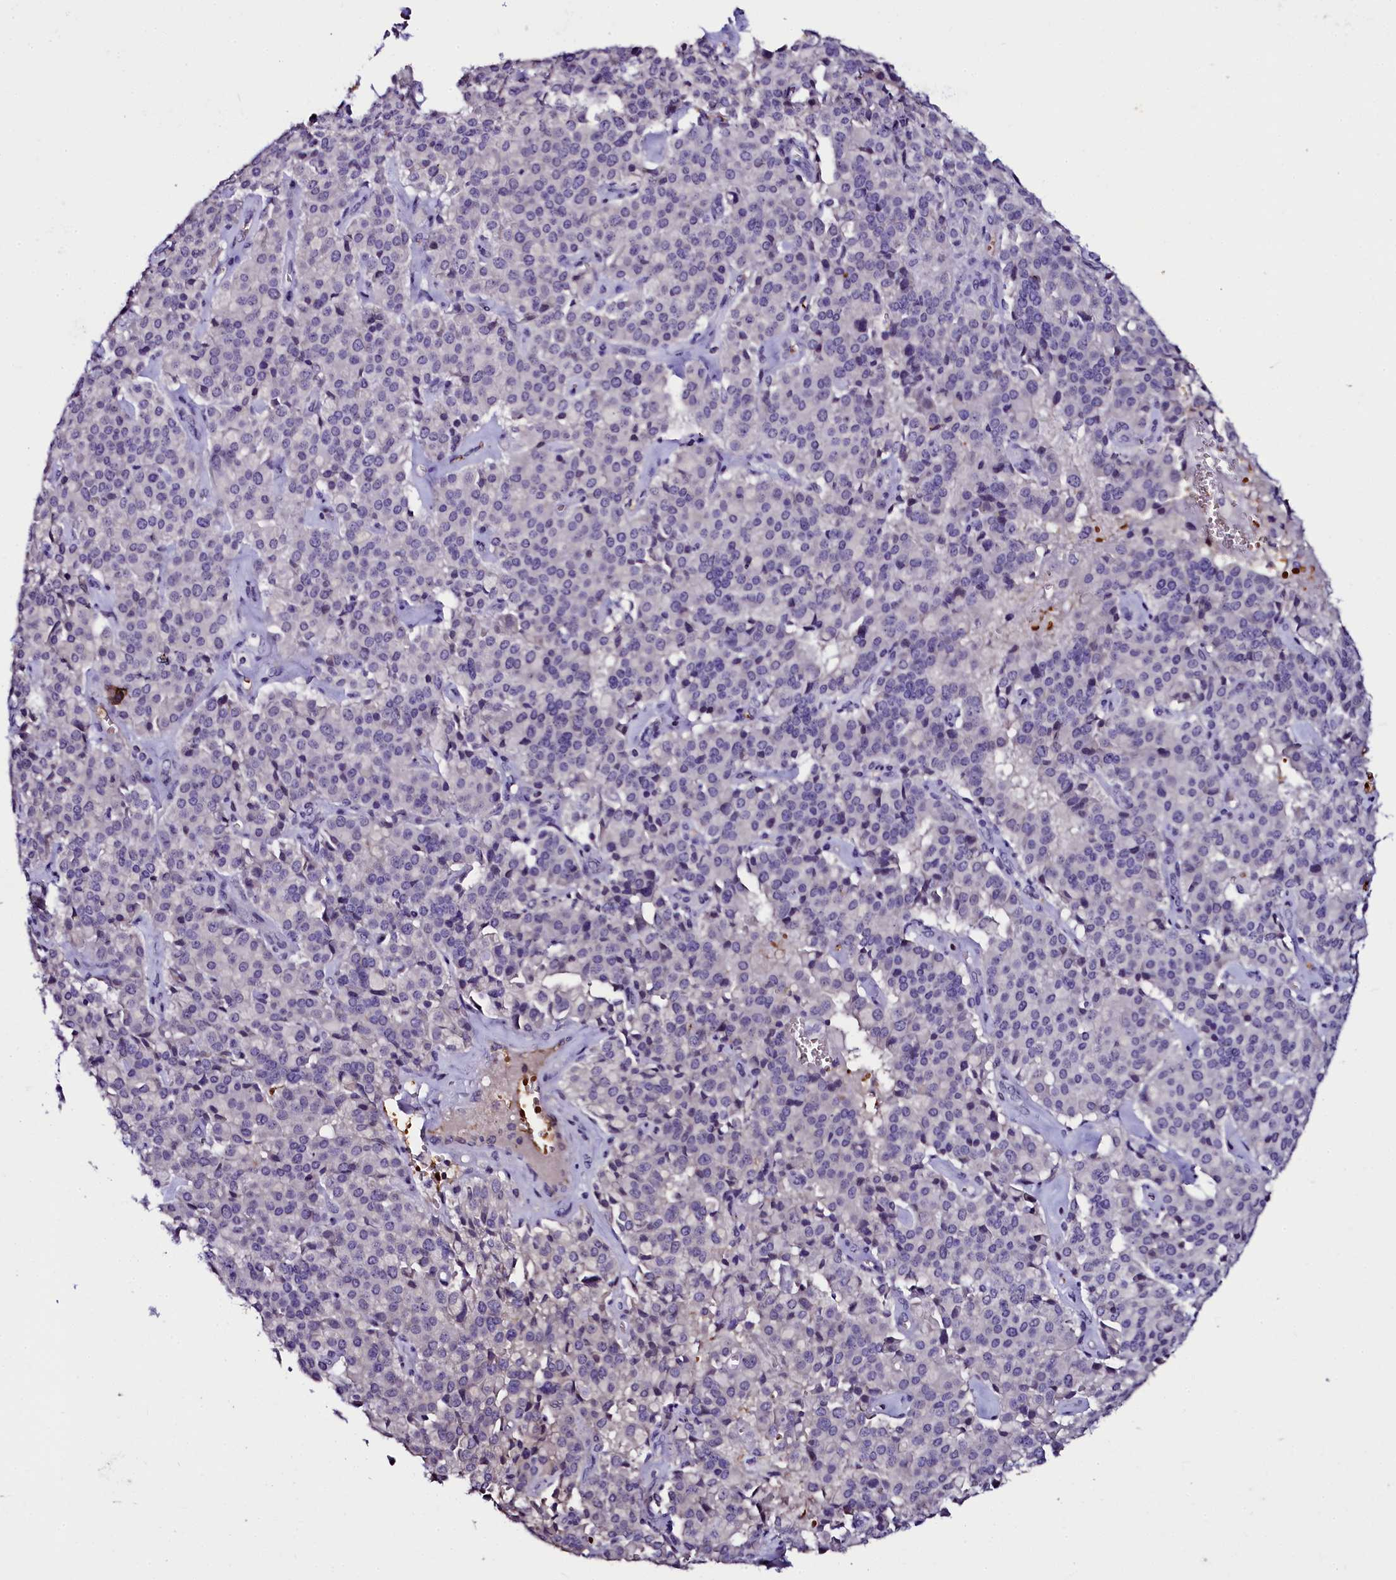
{"staining": {"intensity": "negative", "quantity": "none", "location": "none"}, "tissue": "pancreatic cancer", "cell_type": "Tumor cells", "image_type": "cancer", "snomed": [{"axis": "morphology", "description": "Adenocarcinoma, NOS"}, {"axis": "topography", "description": "Pancreas"}], "caption": "Pancreatic cancer stained for a protein using IHC shows no expression tumor cells.", "gene": "CTDSPL2", "patient": {"sex": "male", "age": 65}}